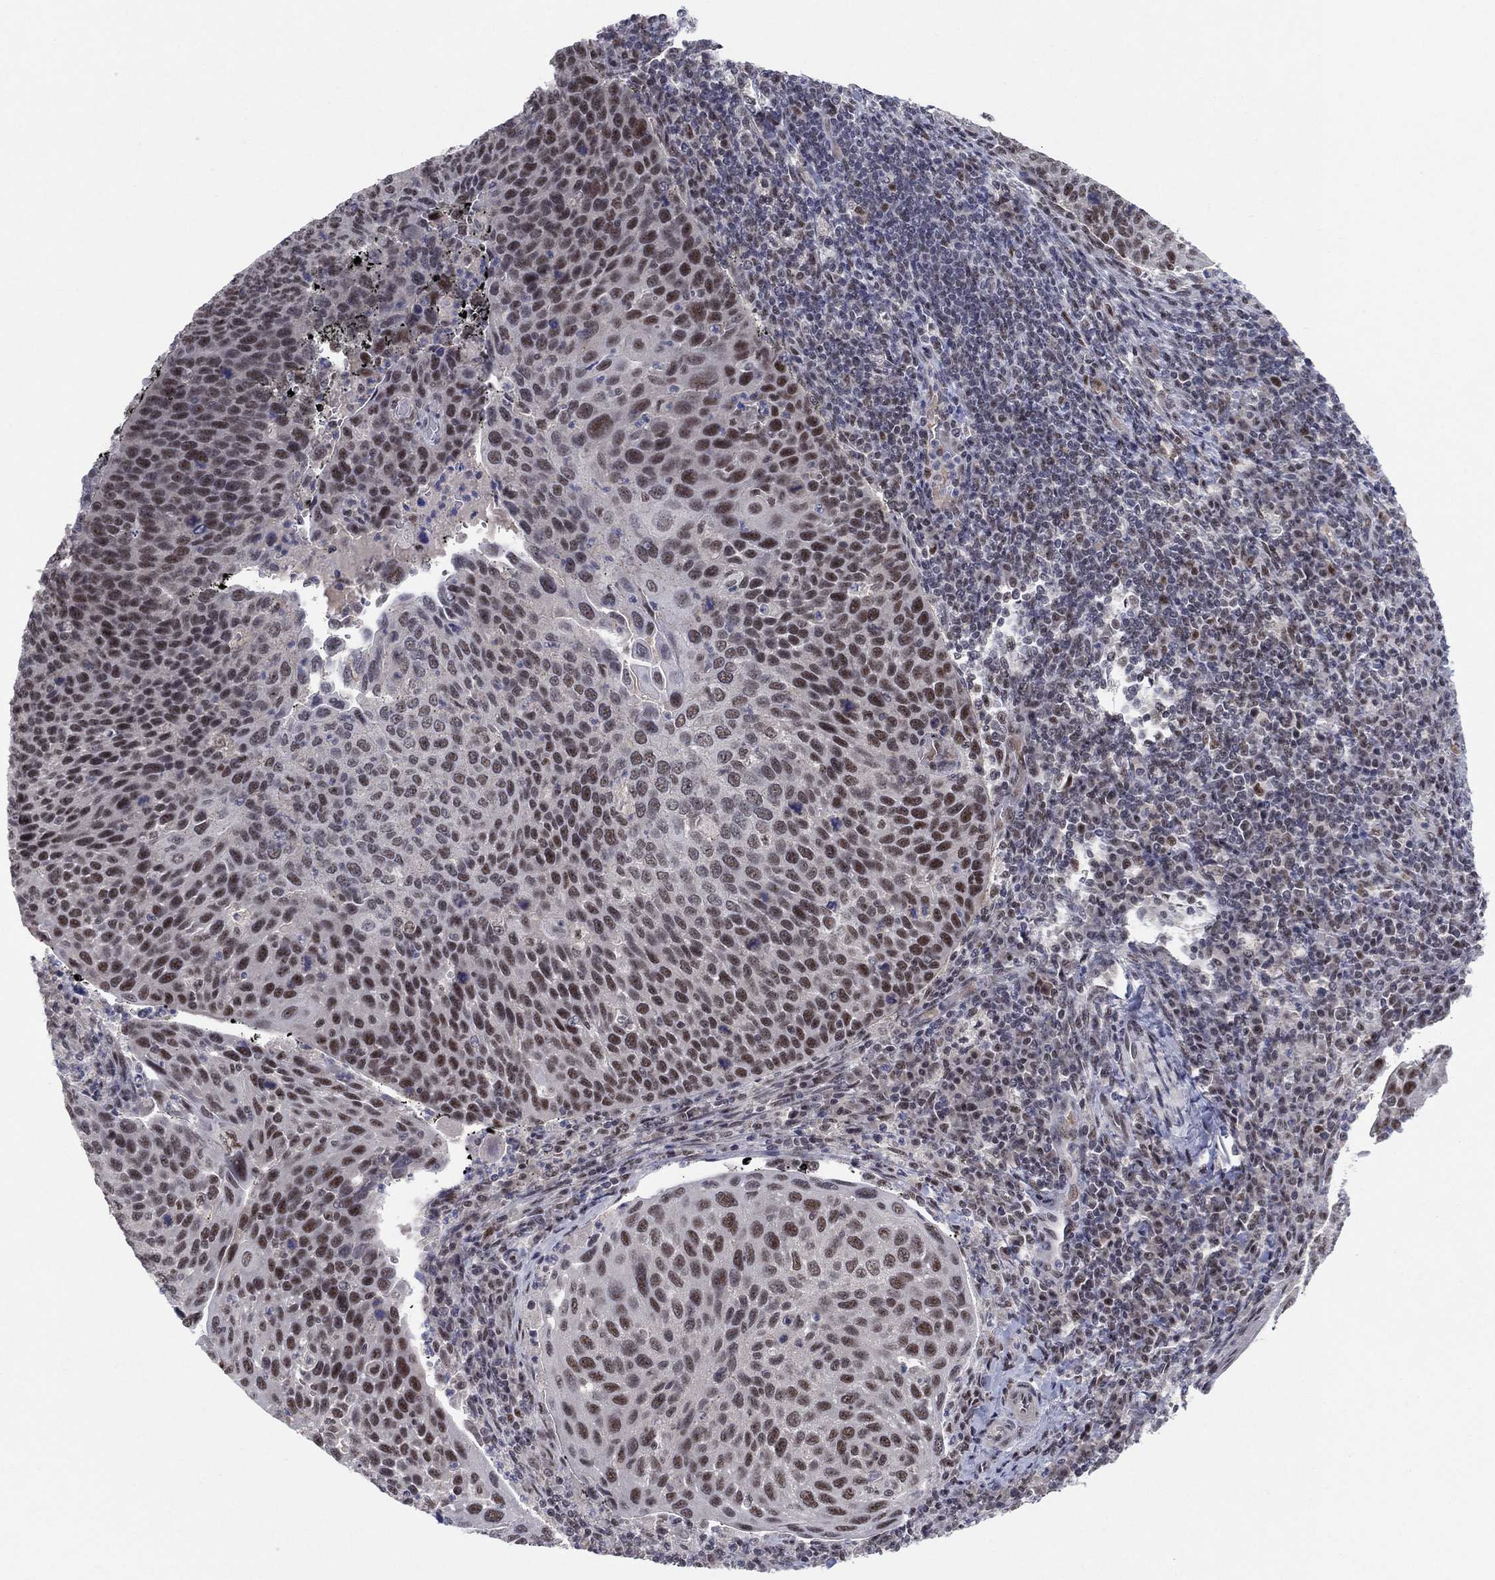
{"staining": {"intensity": "moderate", "quantity": "25%-75%", "location": "nuclear"}, "tissue": "cervical cancer", "cell_type": "Tumor cells", "image_type": "cancer", "snomed": [{"axis": "morphology", "description": "Squamous cell carcinoma, NOS"}, {"axis": "topography", "description": "Cervix"}], "caption": "Protein analysis of cervical cancer tissue demonstrates moderate nuclear staining in about 25%-75% of tumor cells.", "gene": "DGCR8", "patient": {"sex": "female", "age": 54}}